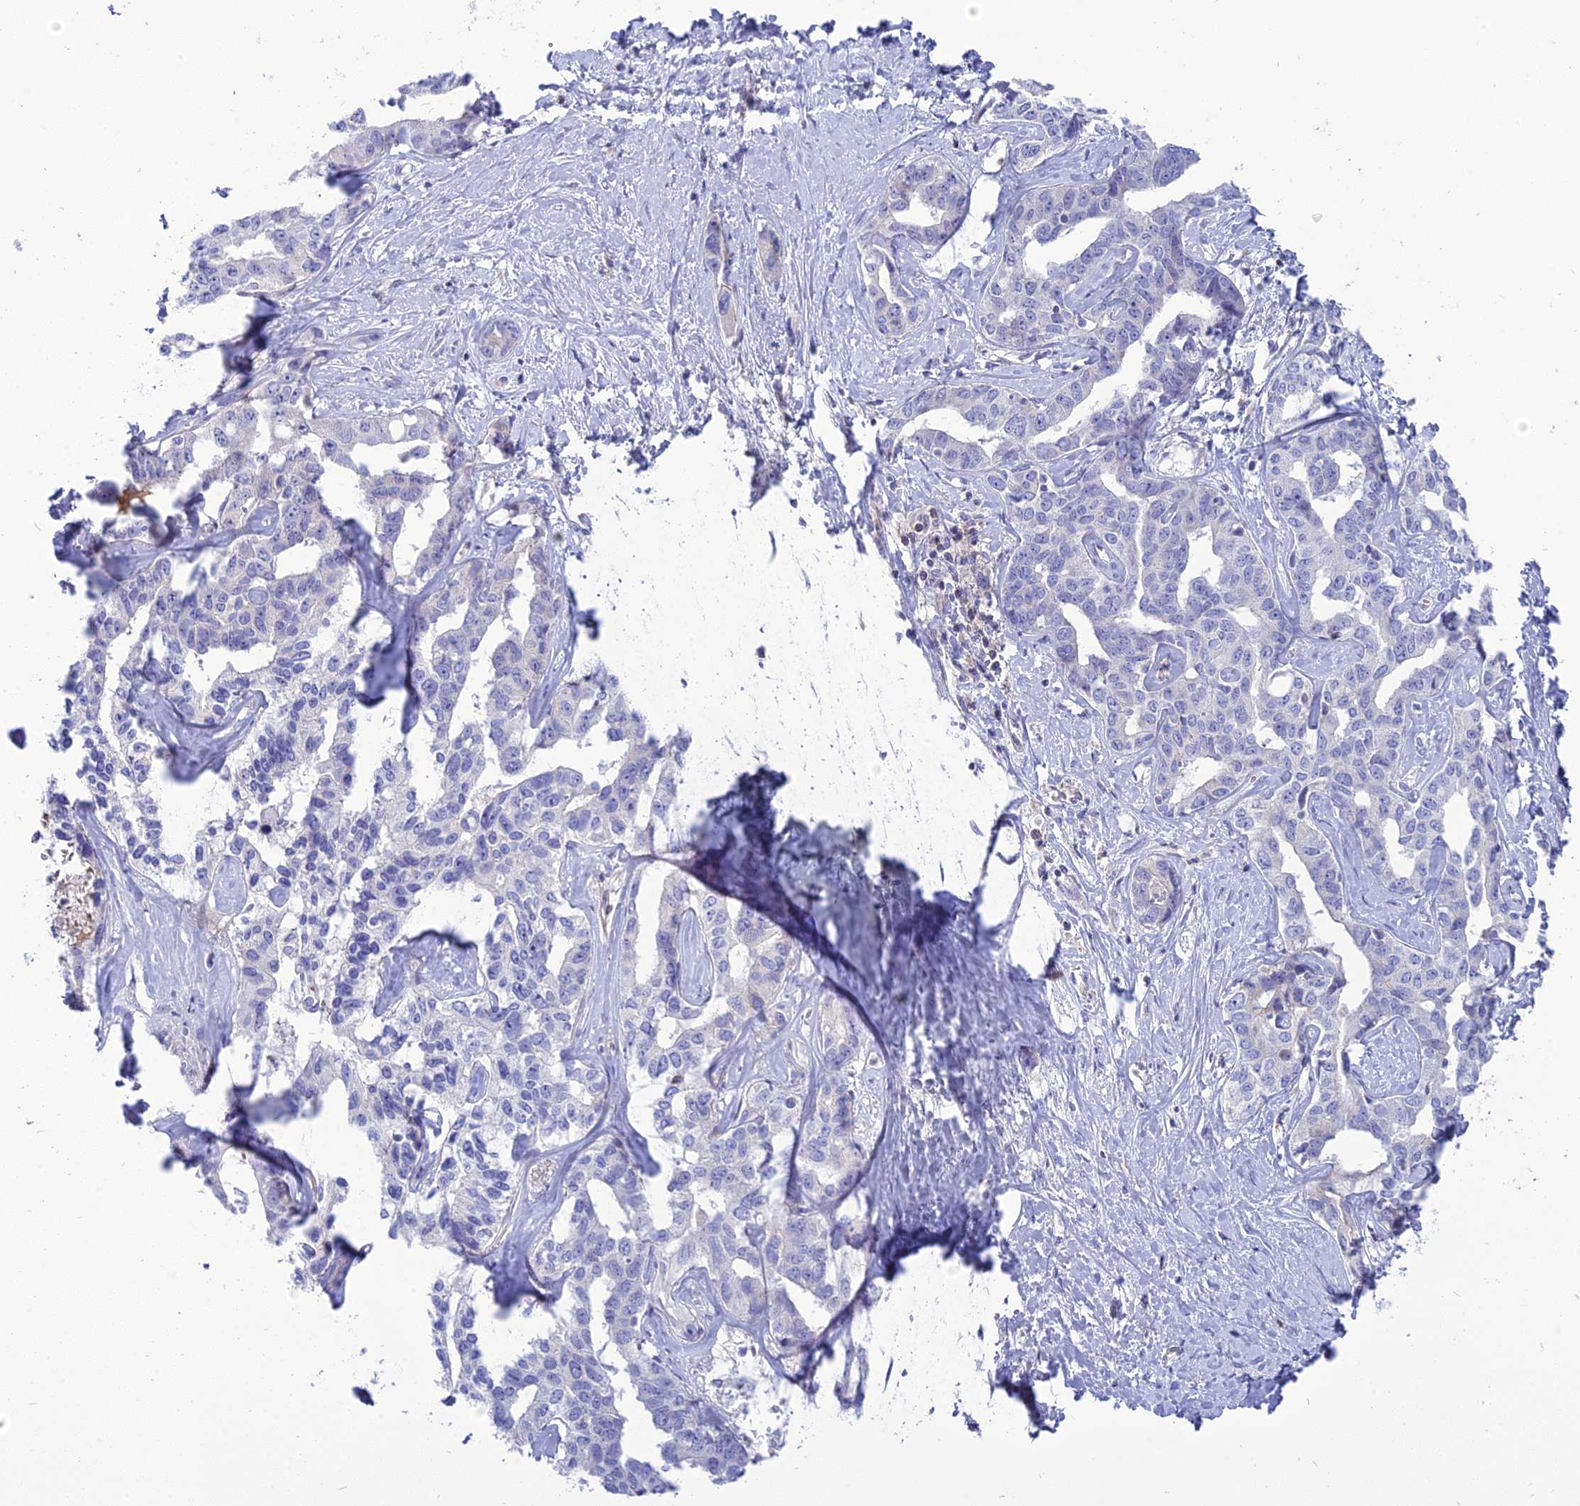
{"staining": {"intensity": "negative", "quantity": "none", "location": "none"}, "tissue": "liver cancer", "cell_type": "Tumor cells", "image_type": "cancer", "snomed": [{"axis": "morphology", "description": "Cholangiocarcinoma"}, {"axis": "topography", "description": "Liver"}], "caption": "Tumor cells are negative for protein expression in human liver cancer. (Brightfield microscopy of DAB immunohistochemistry (IHC) at high magnification).", "gene": "MBD3L1", "patient": {"sex": "male", "age": 59}}